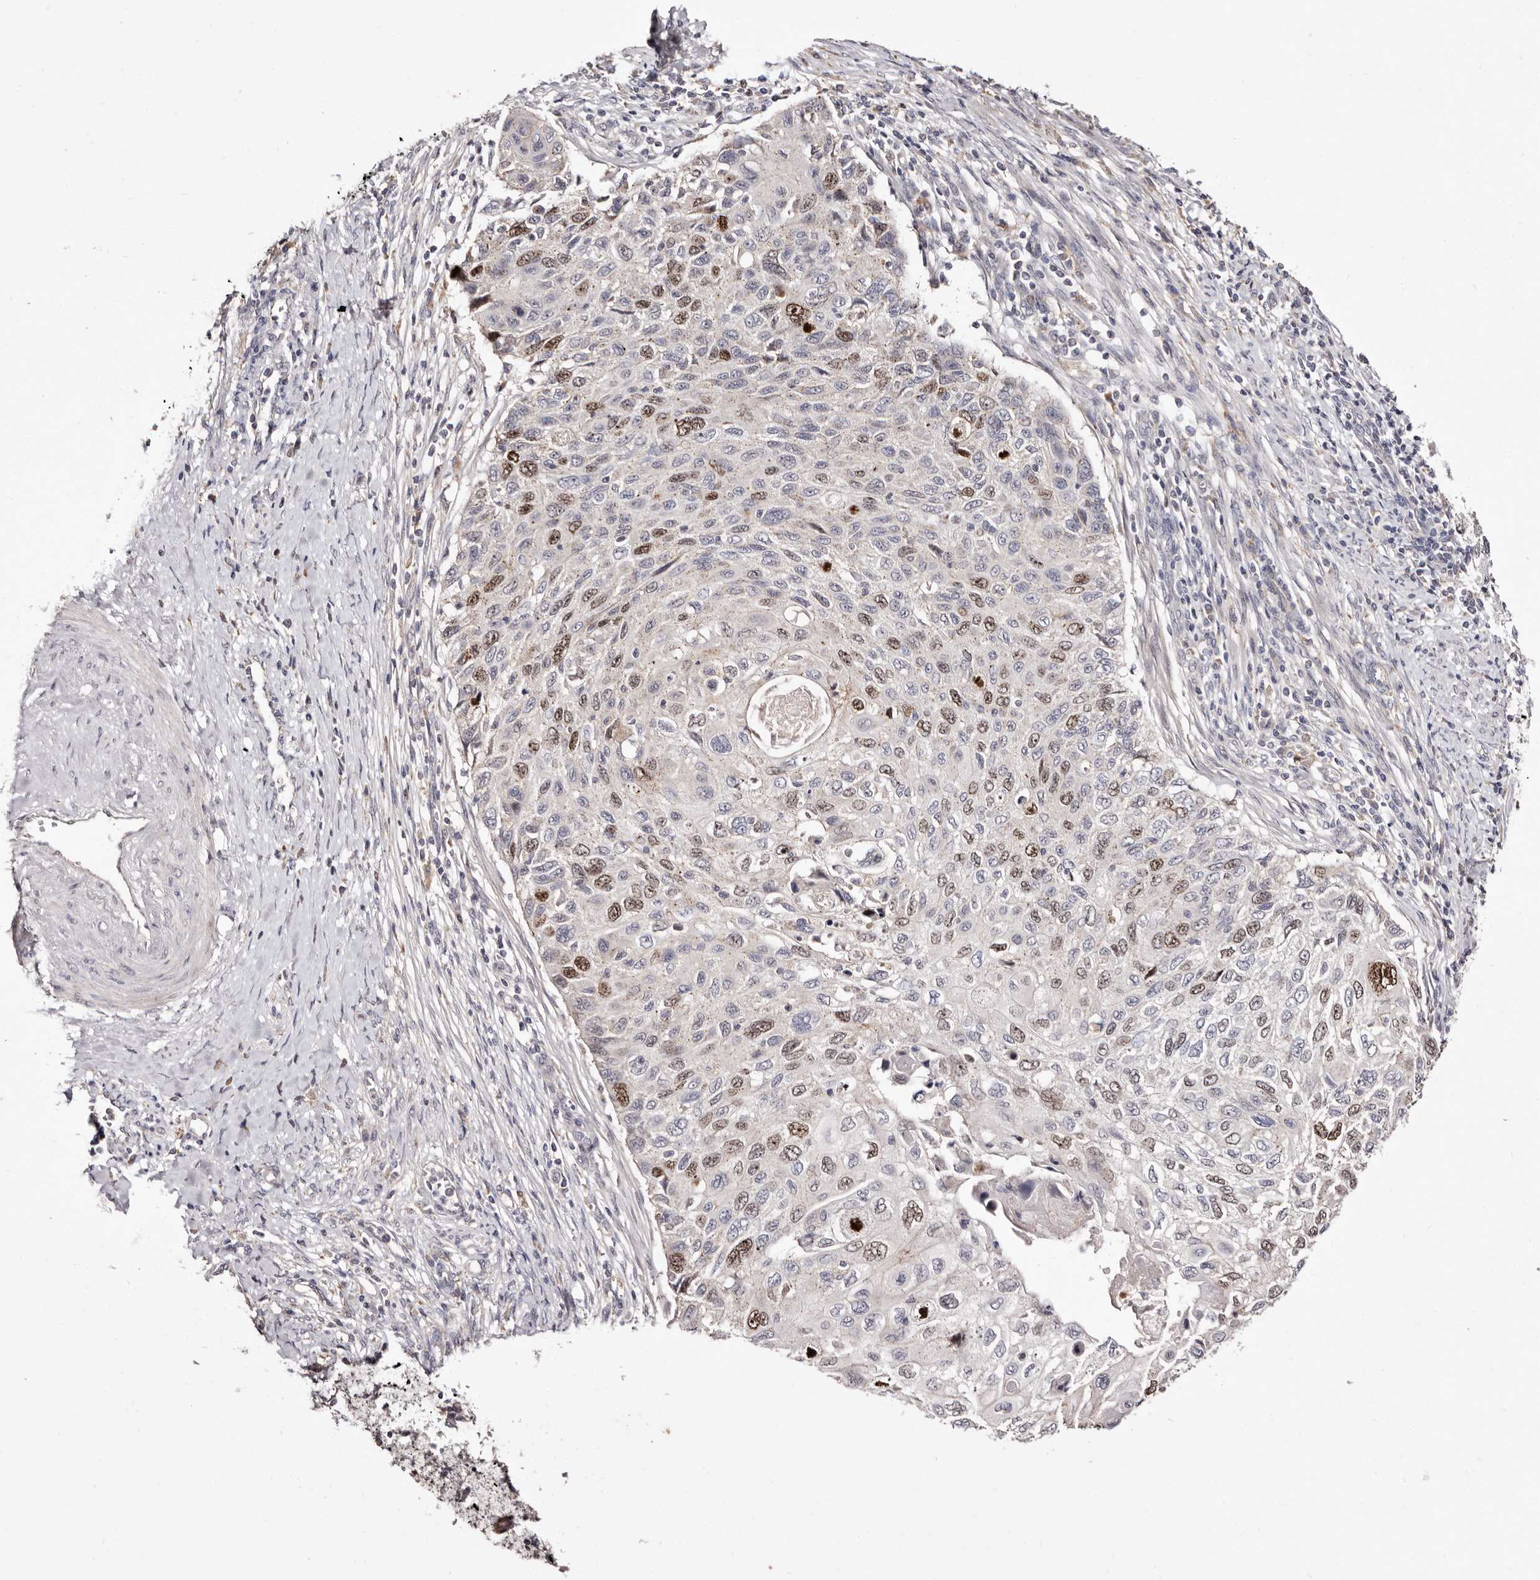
{"staining": {"intensity": "moderate", "quantity": "25%-75%", "location": "nuclear"}, "tissue": "cervical cancer", "cell_type": "Tumor cells", "image_type": "cancer", "snomed": [{"axis": "morphology", "description": "Squamous cell carcinoma, NOS"}, {"axis": "topography", "description": "Cervix"}], "caption": "Protein staining exhibits moderate nuclear staining in approximately 25%-75% of tumor cells in cervical cancer.", "gene": "CDCA8", "patient": {"sex": "female", "age": 70}}